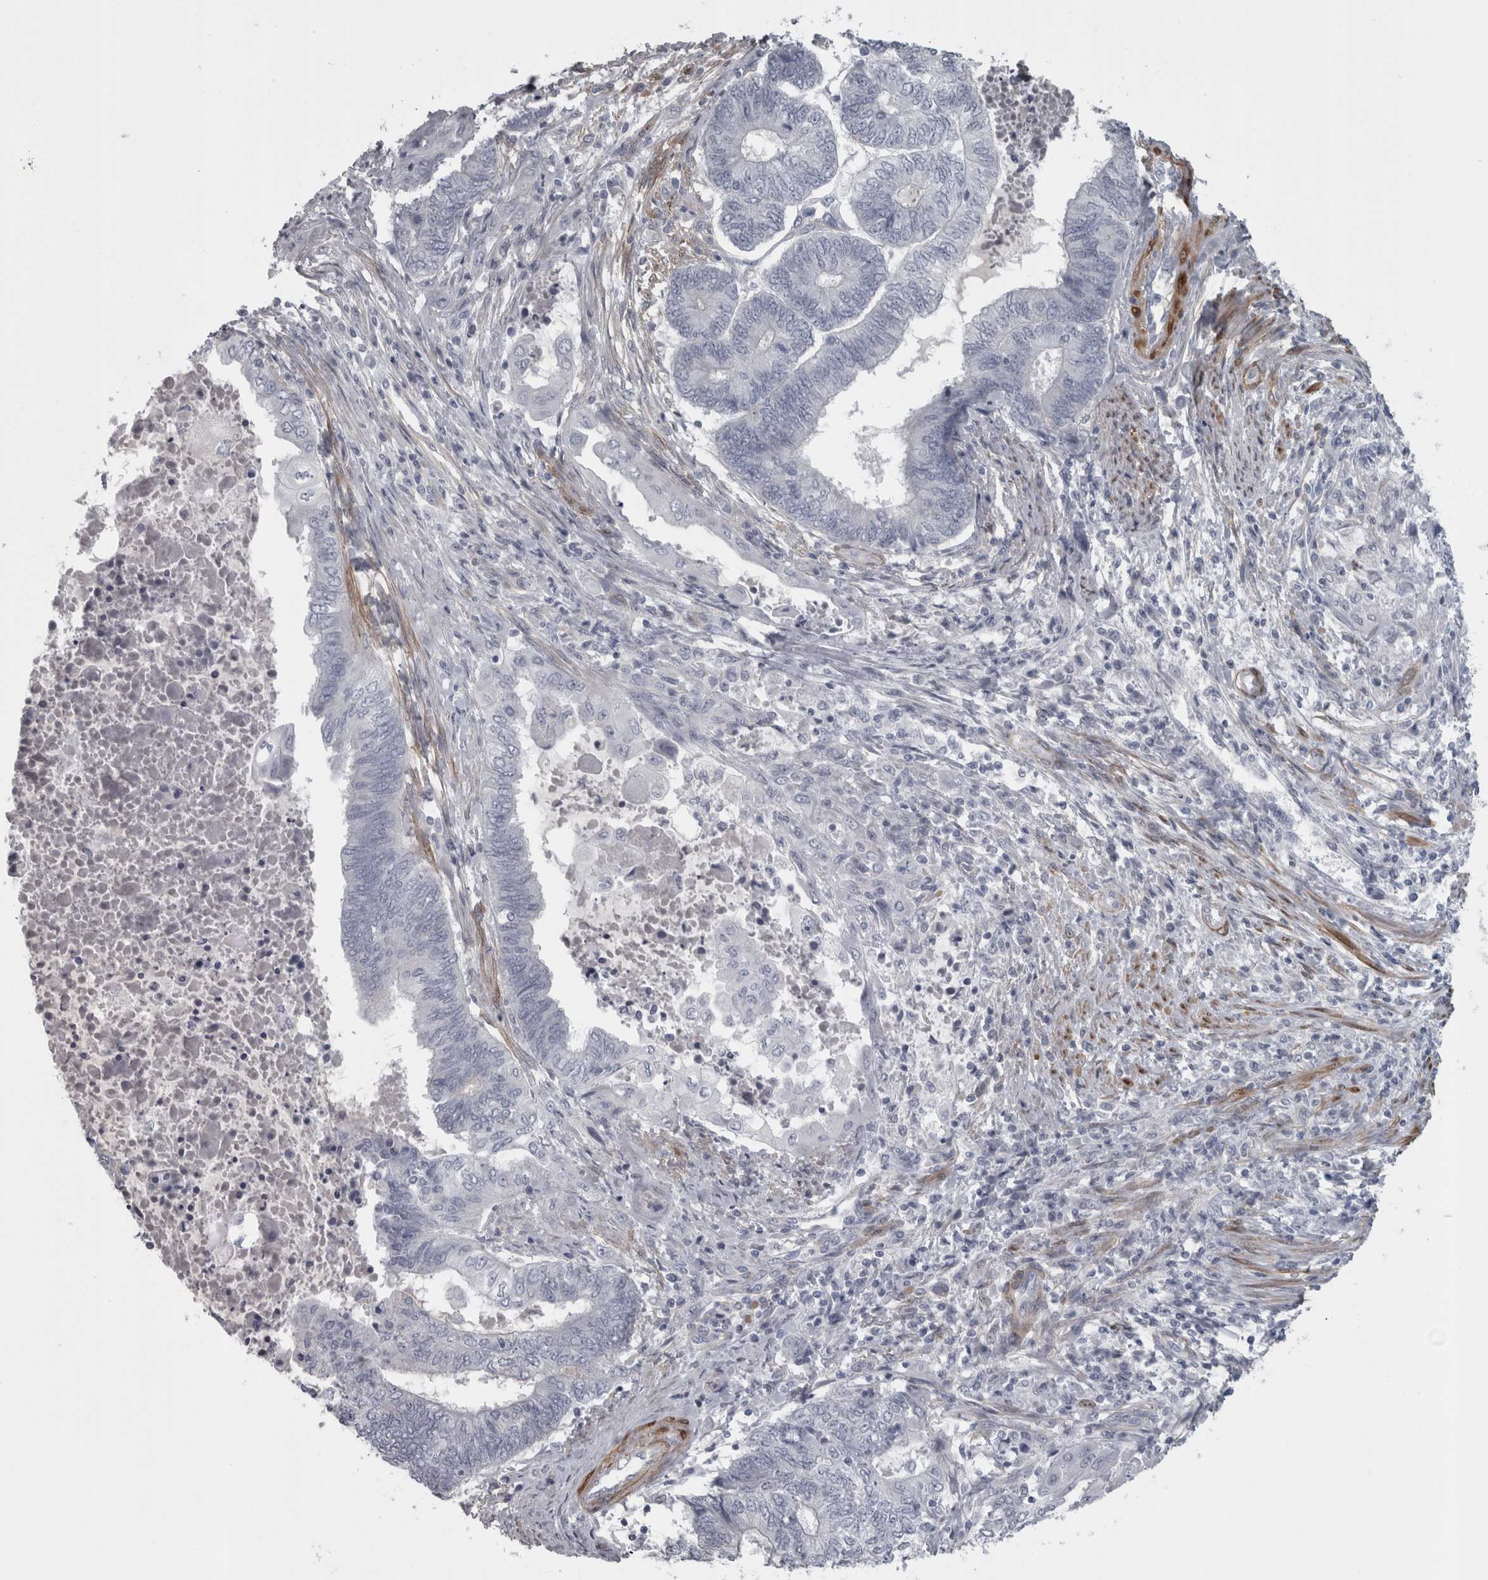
{"staining": {"intensity": "negative", "quantity": "none", "location": "none"}, "tissue": "endometrial cancer", "cell_type": "Tumor cells", "image_type": "cancer", "snomed": [{"axis": "morphology", "description": "Adenocarcinoma, NOS"}, {"axis": "topography", "description": "Uterus"}, {"axis": "topography", "description": "Endometrium"}], "caption": "High magnification brightfield microscopy of adenocarcinoma (endometrial) stained with DAB (brown) and counterstained with hematoxylin (blue): tumor cells show no significant positivity.", "gene": "PPP1R12B", "patient": {"sex": "female", "age": 70}}